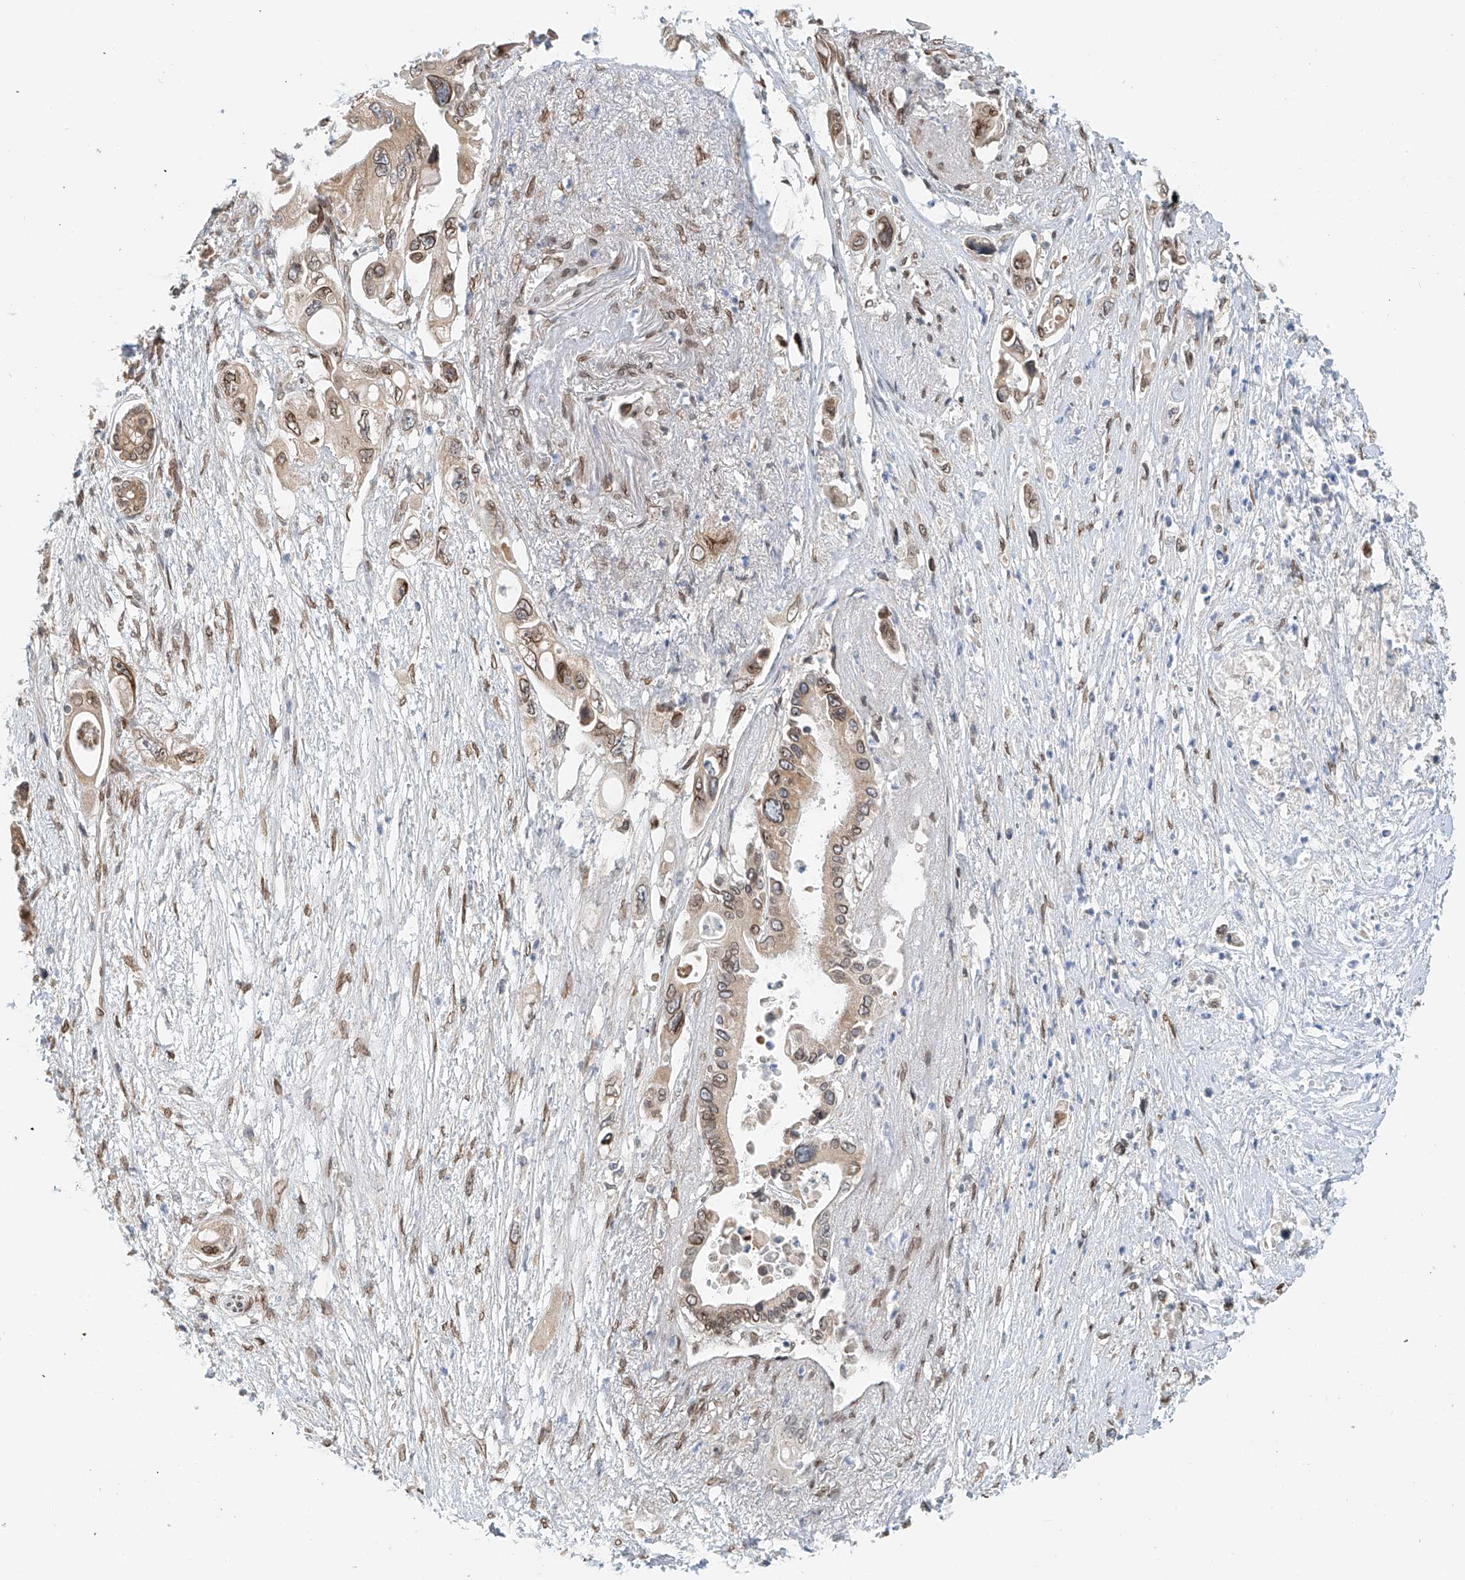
{"staining": {"intensity": "weak", "quantity": ">75%", "location": "cytoplasmic/membranous,nuclear"}, "tissue": "pancreatic cancer", "cell_type": "Tumor cells", "image_type": "cancer", "snomed": [{"axis": "morphology", "description": "Adenocarcinoma, NOS"}, {"axis": "topography", "description": "Pancreas"}], "caption": "Weak cytoplasmic/membranous and nuclear protein expression is appreciated in about >75% of tumor cells in adenocarcinoma (pancreatic). The protein is shown in brown color, while the nuclei are stained blue.", "gene": "STARD9", "patient": {"sex": "male", "age": 66}}